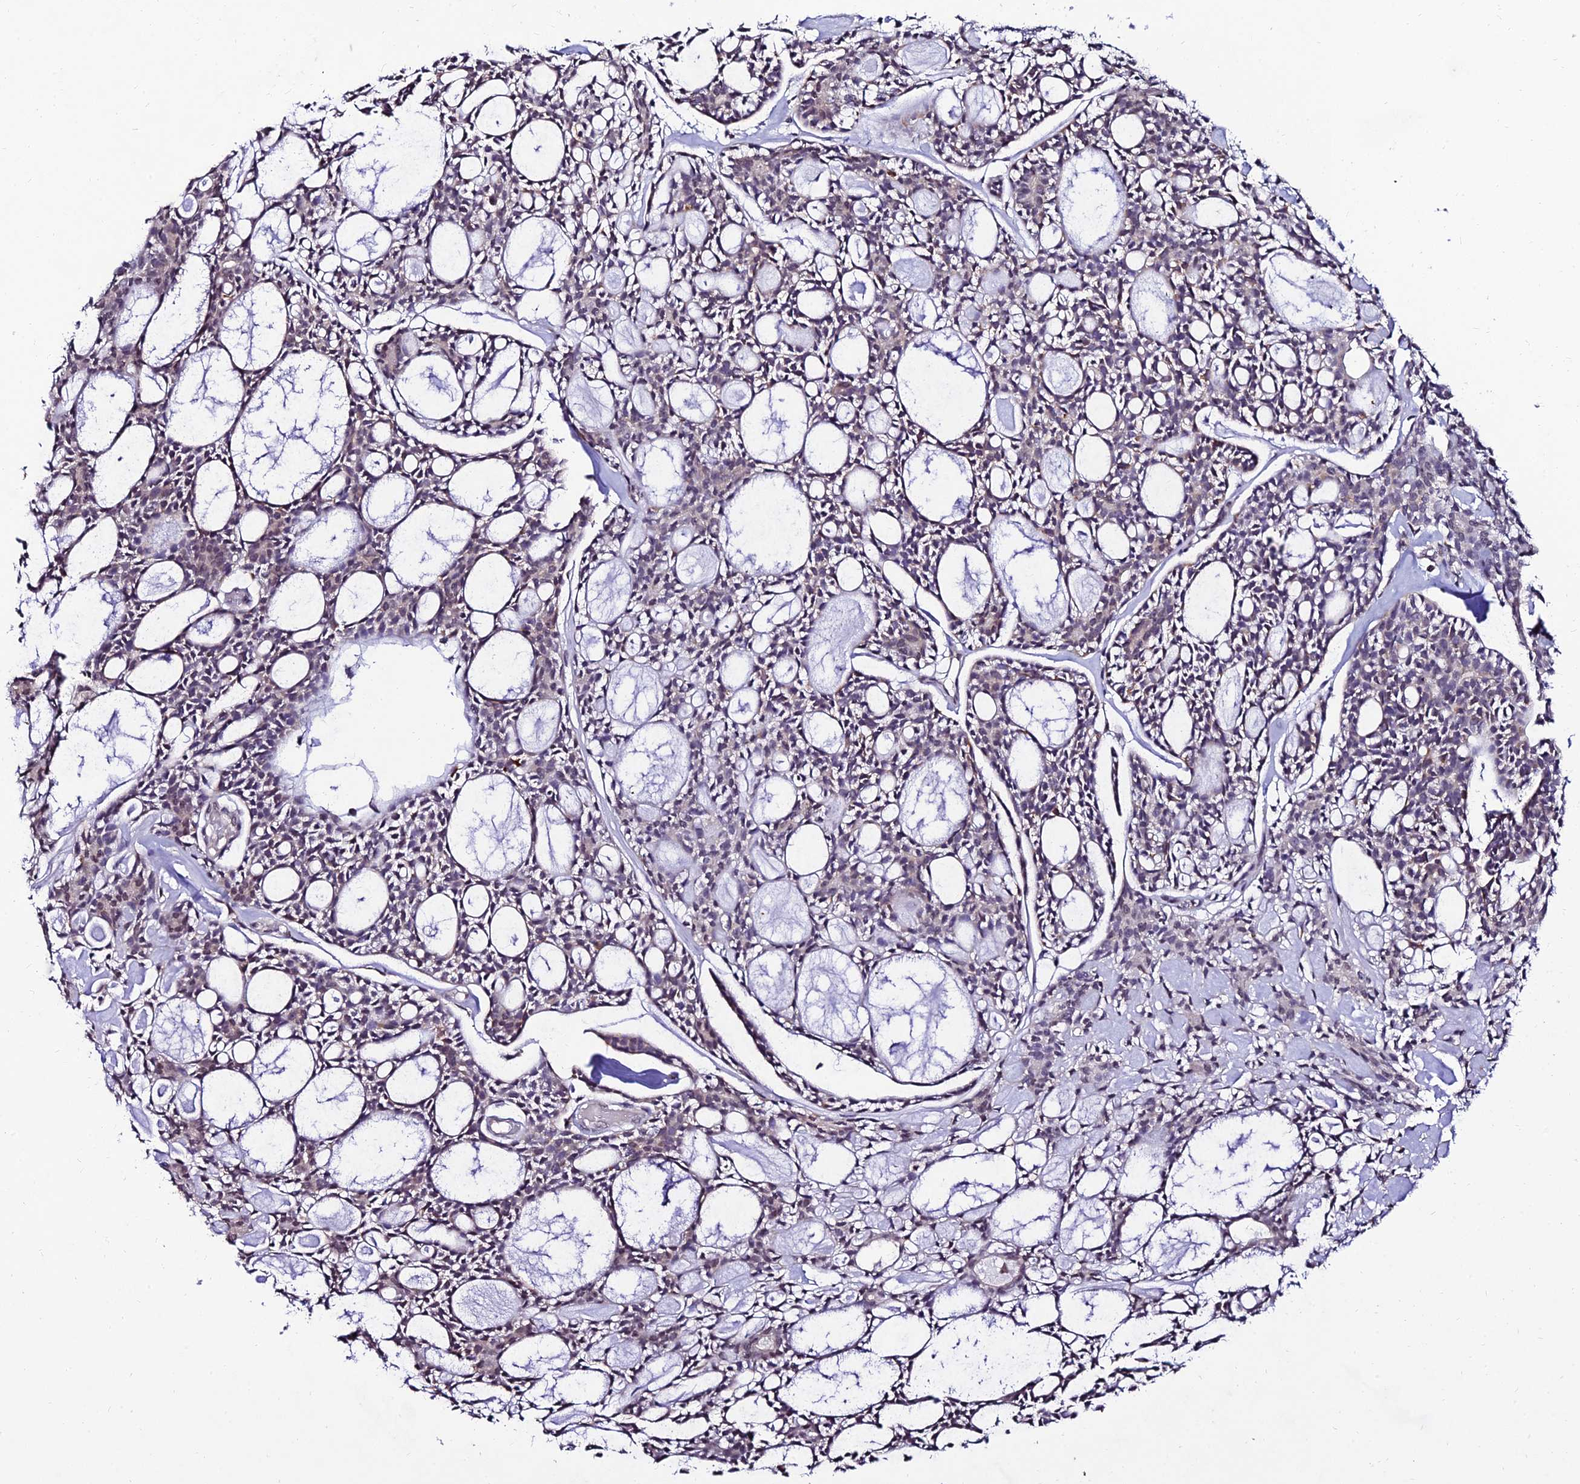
{"staining": {"intensity": "negative", "quantity": "none", "location": "none"}, "tissue": "head and neck cancer", "cell_type": "Tumor cells", "image_type": "cancer", "snomed": [{"axis": "morphology", "description": "Adenocarcinoma, NOS"}, {"axis": "topography", "description": "Salivary gland"}, {"axis": "topography", "description": "Head-Neck"}], "caption": "Immunohistochemical staining of adenocarcinoma (head and neck) demonstrates no significant positivity in tumor cells.", "gene": "CDNF", "patient": {"sex": "male", "age": 55}}